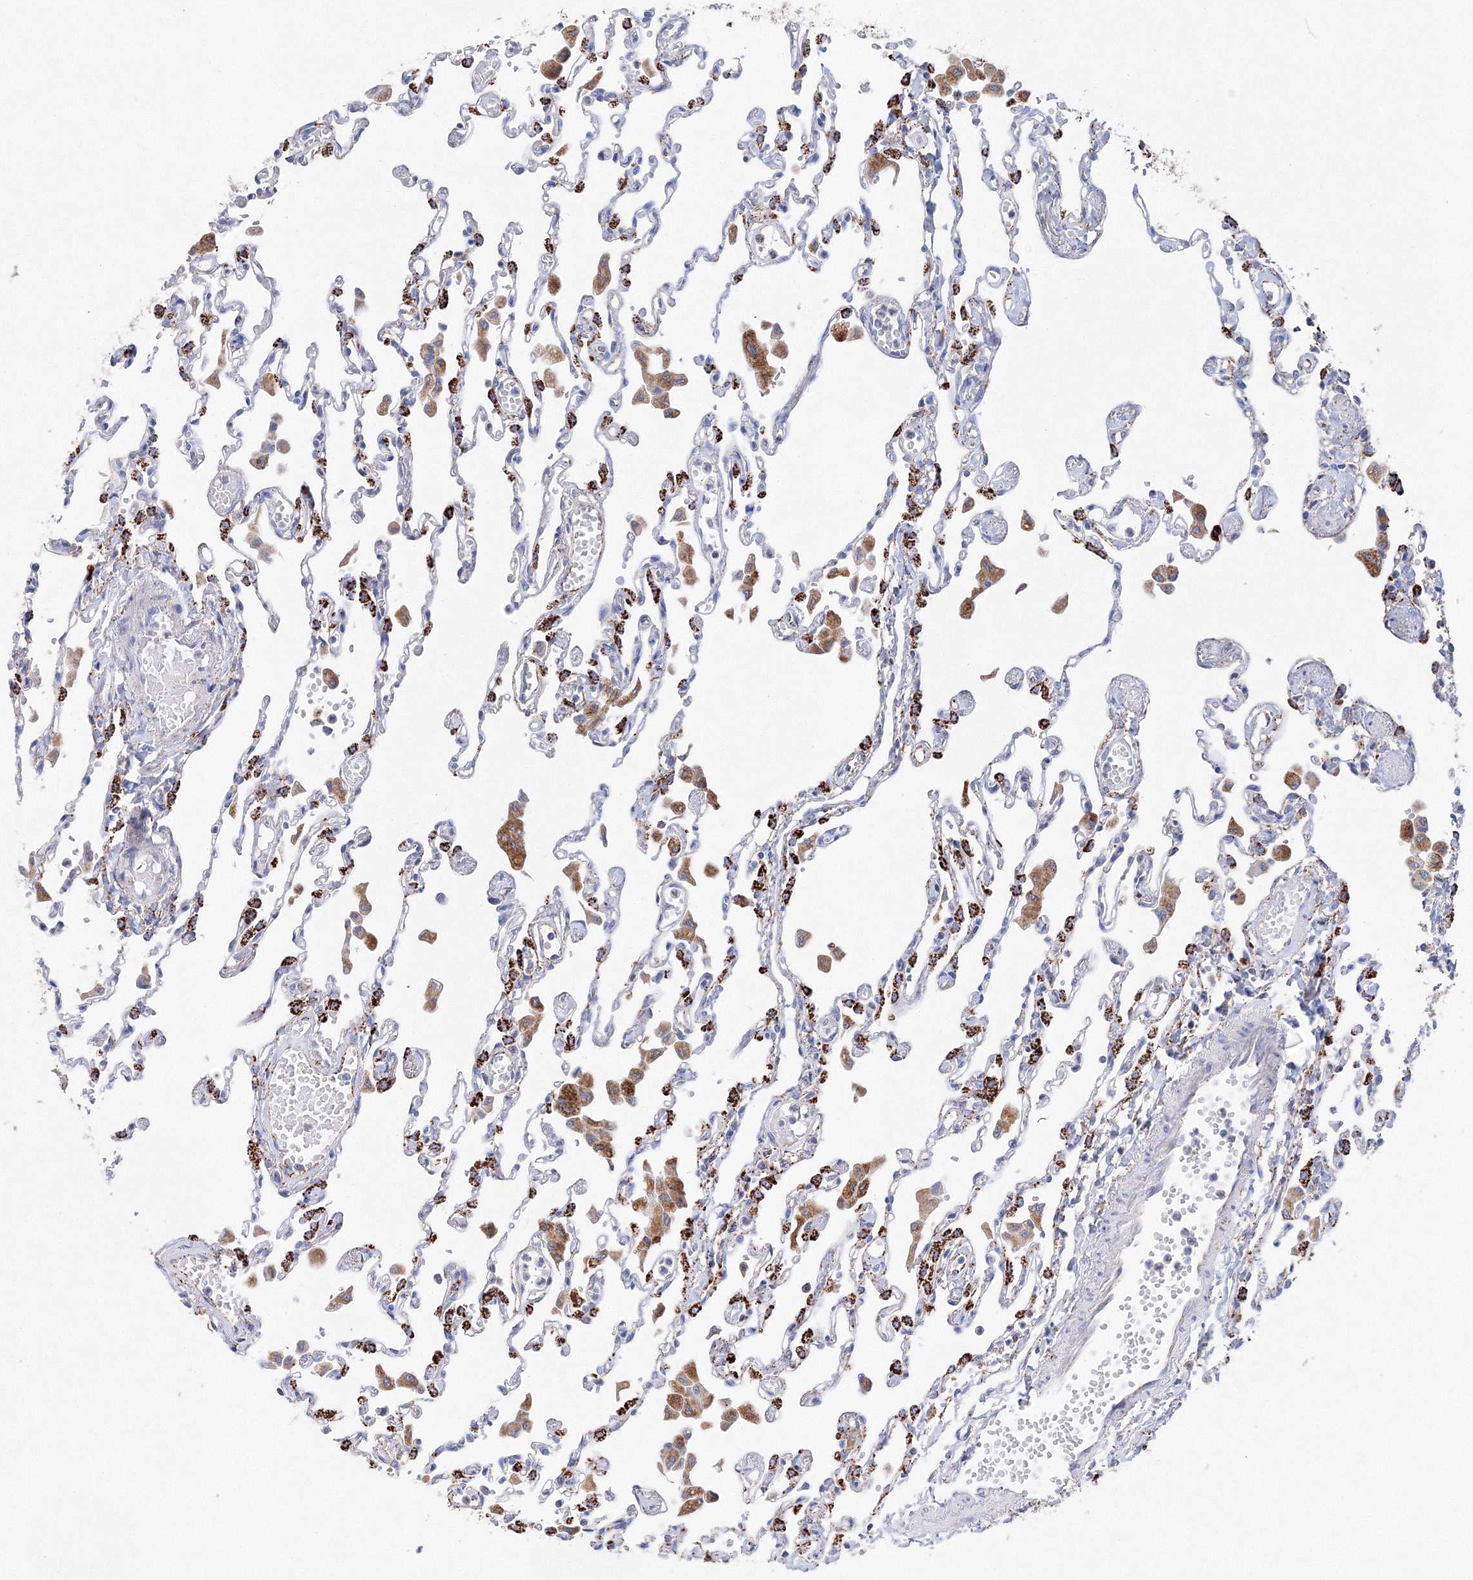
{"staining": {"intensity": "negative", "quantity": "none", "location": "none"}, "tissue": "lung", "cell_type": "Alveolar cells", "image_type": "normal", "snomed": [{"axis": "morphology", "description": "Normal tissue, NOS"}, {"axis": "topography", "description": "Bronchus"}, {"axis": "topography", "description": "Lung"}], "caption": "High power microscopy image of an immunohistochemistry (IHC) photomicrograph of benign lung, revealing no significant positivity in alveolar cells. (Brightfield microscopy of DAB (3,3'-diaminobenzidine) immunohistochemistry (IHC) at high magnification).", "gene": "MERTK", "patient": {"sex": "female", "age": 49}}